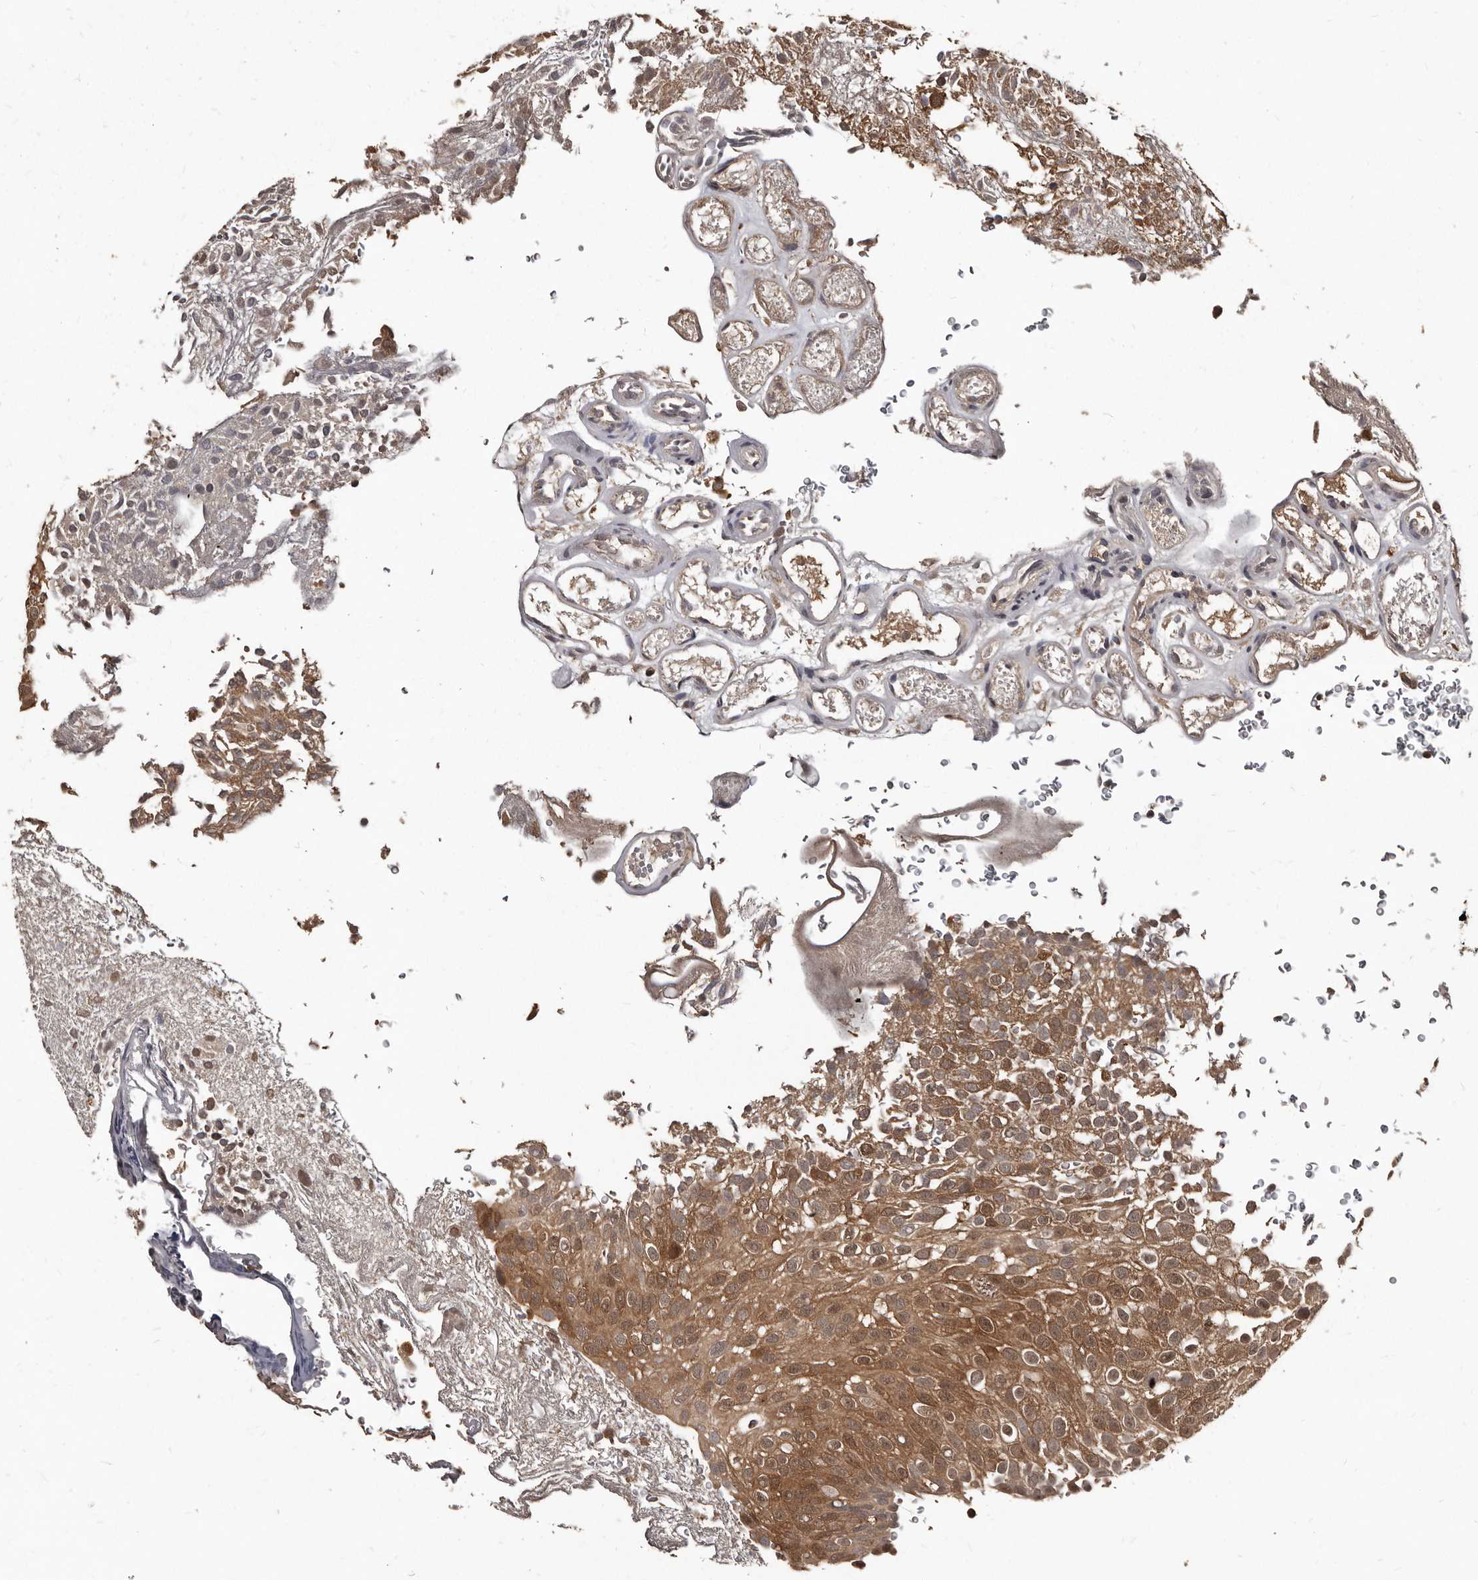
{"staining": {"intensity": "moderate", "quantity": ">75%", "location": "cytoplasmic/membranous"}, "tissue": "urothelial cancer", "cell_type": "Tumor cells", "image_type": "cancer", "snomed": [{"axis": "morphology", "description": "Urothelial carcinoma, Low grade"}, {"axis": "topography", "description": "Urinary bladder"}], "caption": "The histopathology image exhibits a brown stain indicating the presence of a protein in the cytoplasmic/membranous of tumor cells in urothelial cancer. The staining is performed using DAB (3,3'-diaminobenzidine) brown chromogen to label protein expression. The nuclei are counter-stained blue using hematoxylin.", "gene": "PMVK", "patient": {"sex": "male", "age": 78}}